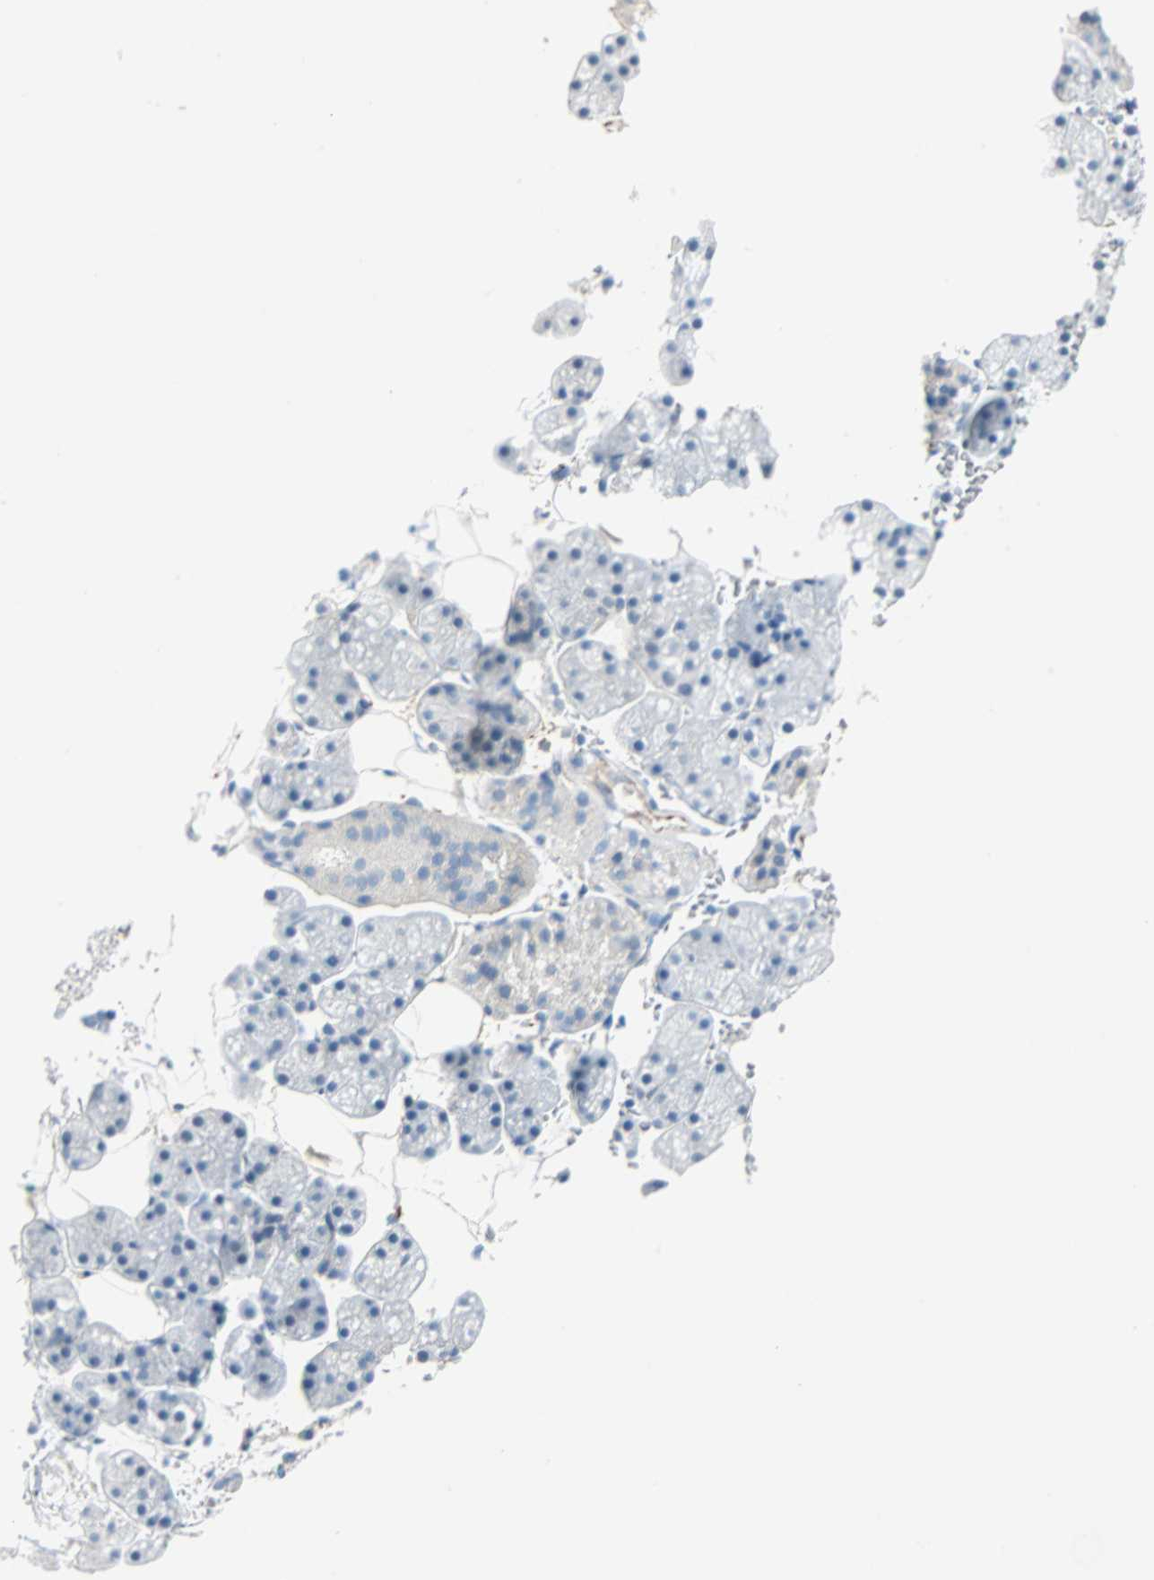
{"staining": {"intensity": "weak", "quantity": "<25%", "location": "cytoplasmic/membranous"}, "tissue": "salivary gland", "cell_type": "Glandular cells", "image_type": "normal", "snomed": [{"axis": "morphology", "description": "Normal tissue, NOS"}, {"axis": "topography", "description": "Salivary gland"}], "caption": "This image is of unremarkable salivary gland stained with immunohistochemistry (IHC) to label a protein in brown with the nuclei are counter-stained blue. There is no positivity in glandular cells. The staining was performed using DAB to visualize the protein expression in brown, while the nuclei were stained in blue with hematoxylin (Magnification: 20x).", "gene": "VPS9D1", "patient": {"sex": "male", "age": 62}}